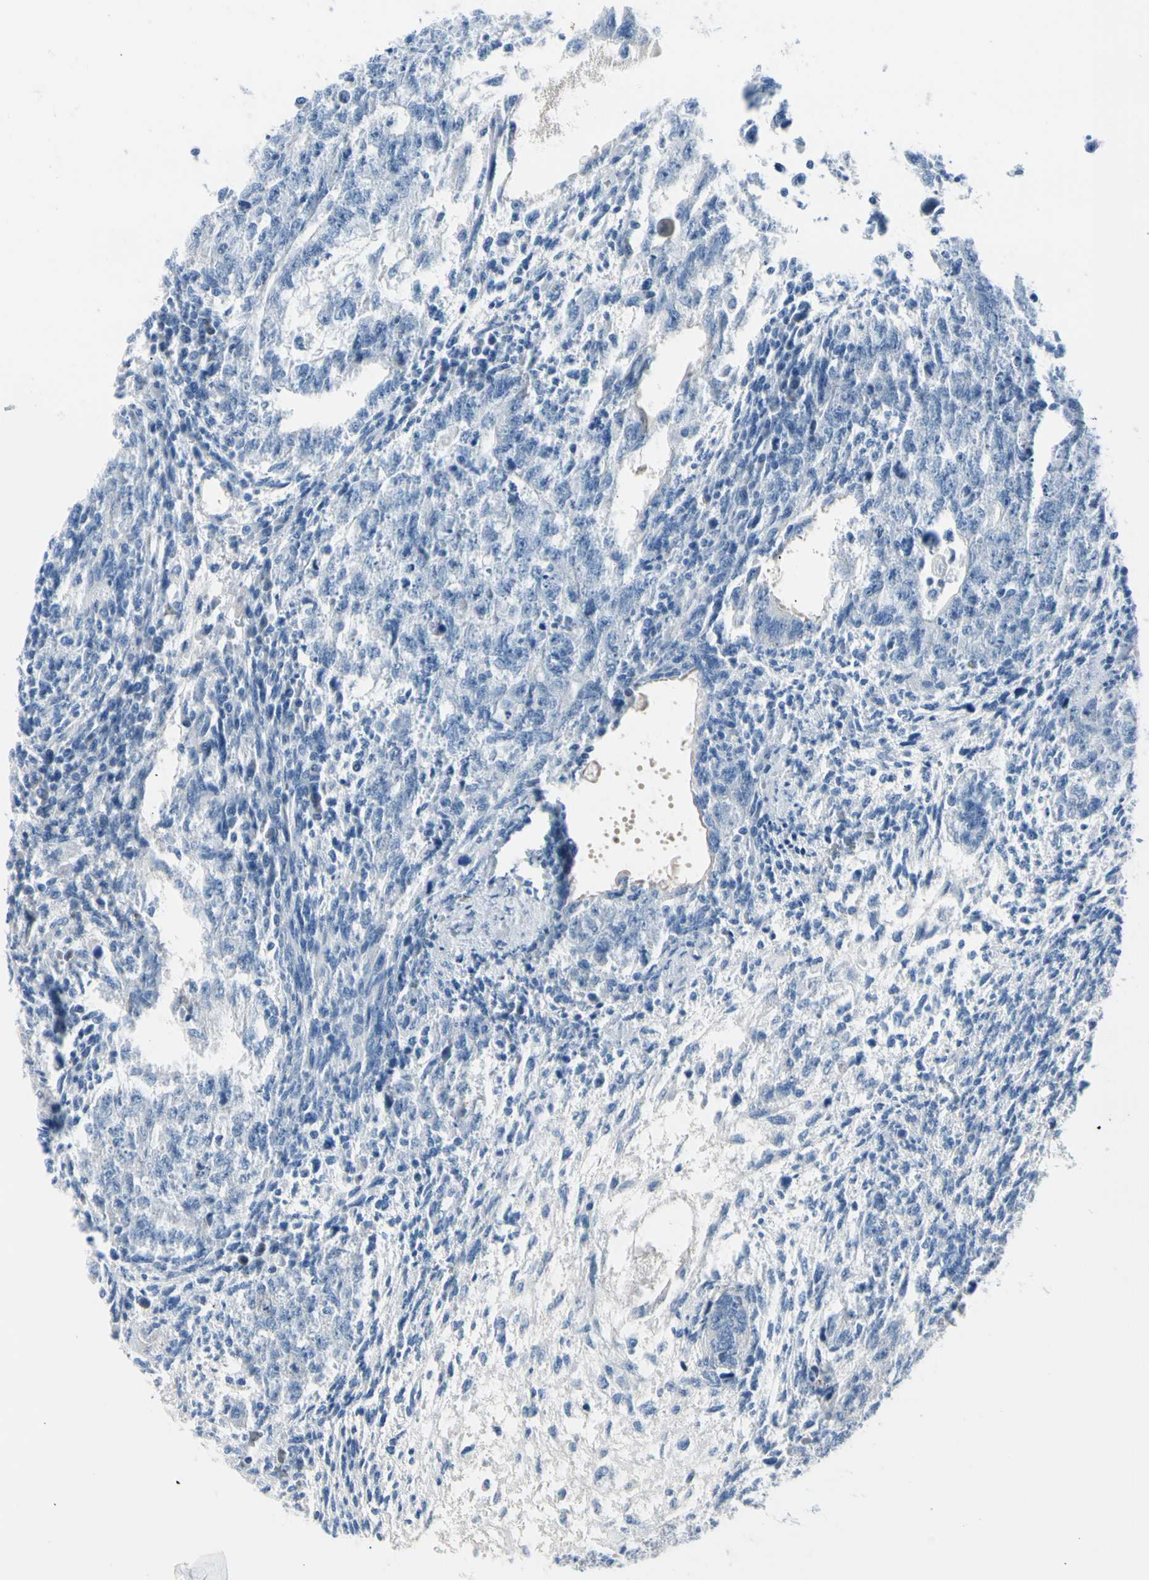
{"staining": {"intensity": "negative", "quantity": "none", "location": "none"}, "tissue": "testis cancer", "cell_type": "Tumor cells", "image_type": "cancer", "snomed": [{"axis": "morphology", "description": "Normal tissue, NOS"}, {"axis": "morphology", "description": "Carcinoma, Embryonal, NOS"}, {"axis": "topography", "description": "Testis"}], "caption": "Immunohistochemistry micrograph of human testis embryonal carcinoma stained for a protein (brown), which exhibits no staining in tumor cells. Brightfield microscopy of immunohistochemistry (IHC) stained with DAB (brown) and hematoxylin (blue), captured at high magnification.", "gene": "TPO", "patient": {"sex": "male", "age": 36}}